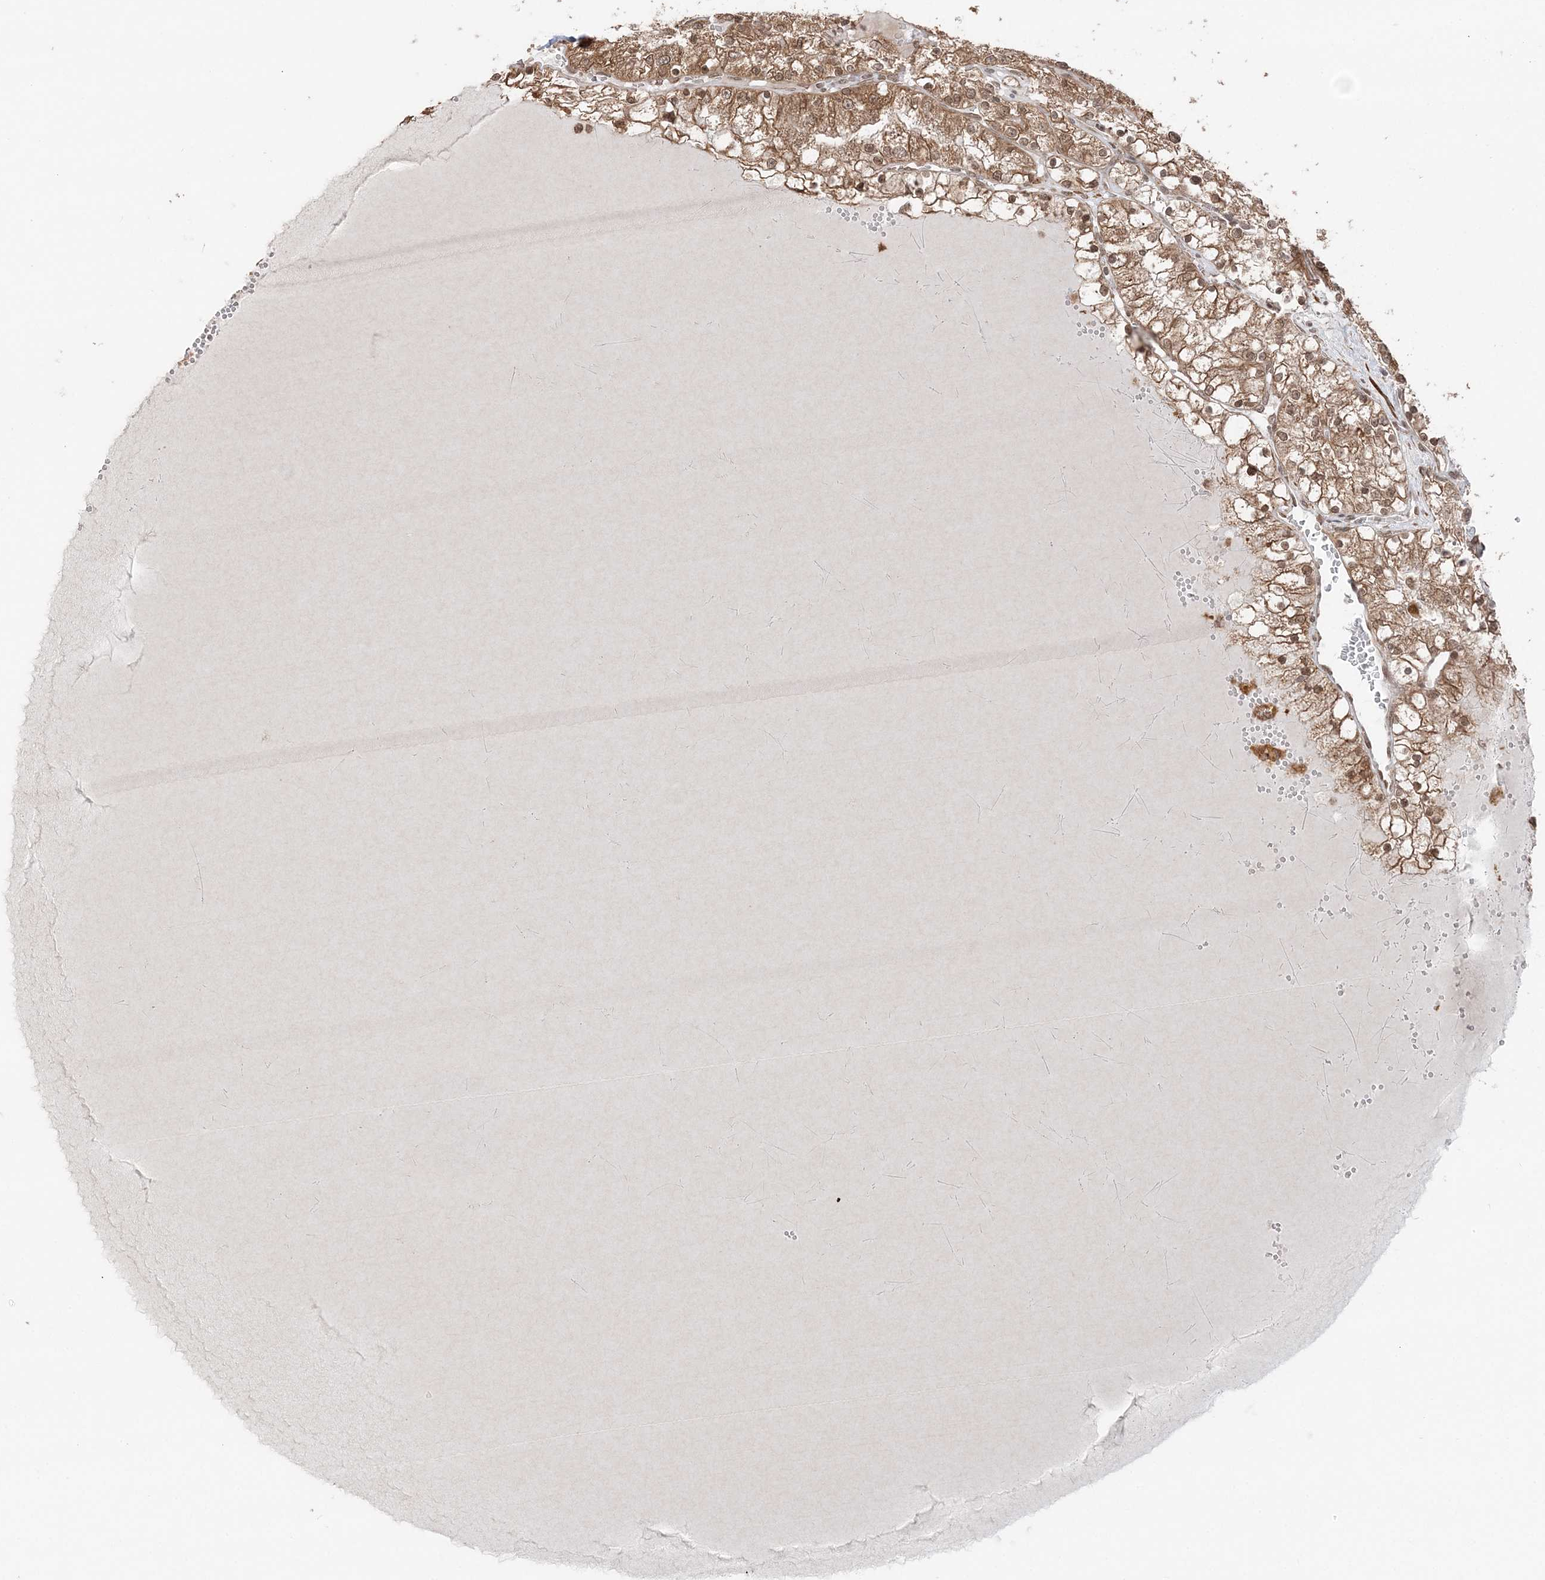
{"staining": {"intensity": "moderate", "quantity": ">75%", "location": "cytoplasmic/membranous,nuclear"}, "tissue": "renal cancer", "cell_type": "Tumor cells", "image_type": "cancer", "snomed": [{"axis": "morphology", "description": "Adenocarcinoma, NOS"}, {"axis": "topography", "description": "Kidney"}], "caption": "Immunohistochemistry (IHC) staining of renal adenocarcinoma, which shows medium levels of moderate cytoplasmic/membranous and nuclear positivity in about >75% of tumor cells indicating moderate cytoplasmic/membranous and nuclear protein staining. The staining was performed using DAB (brown) for protein detection and nuclei were counterstained in hematoxylin (blue).", "gene": "TMED10", "patient": {"sex": "male", "age": 80}}